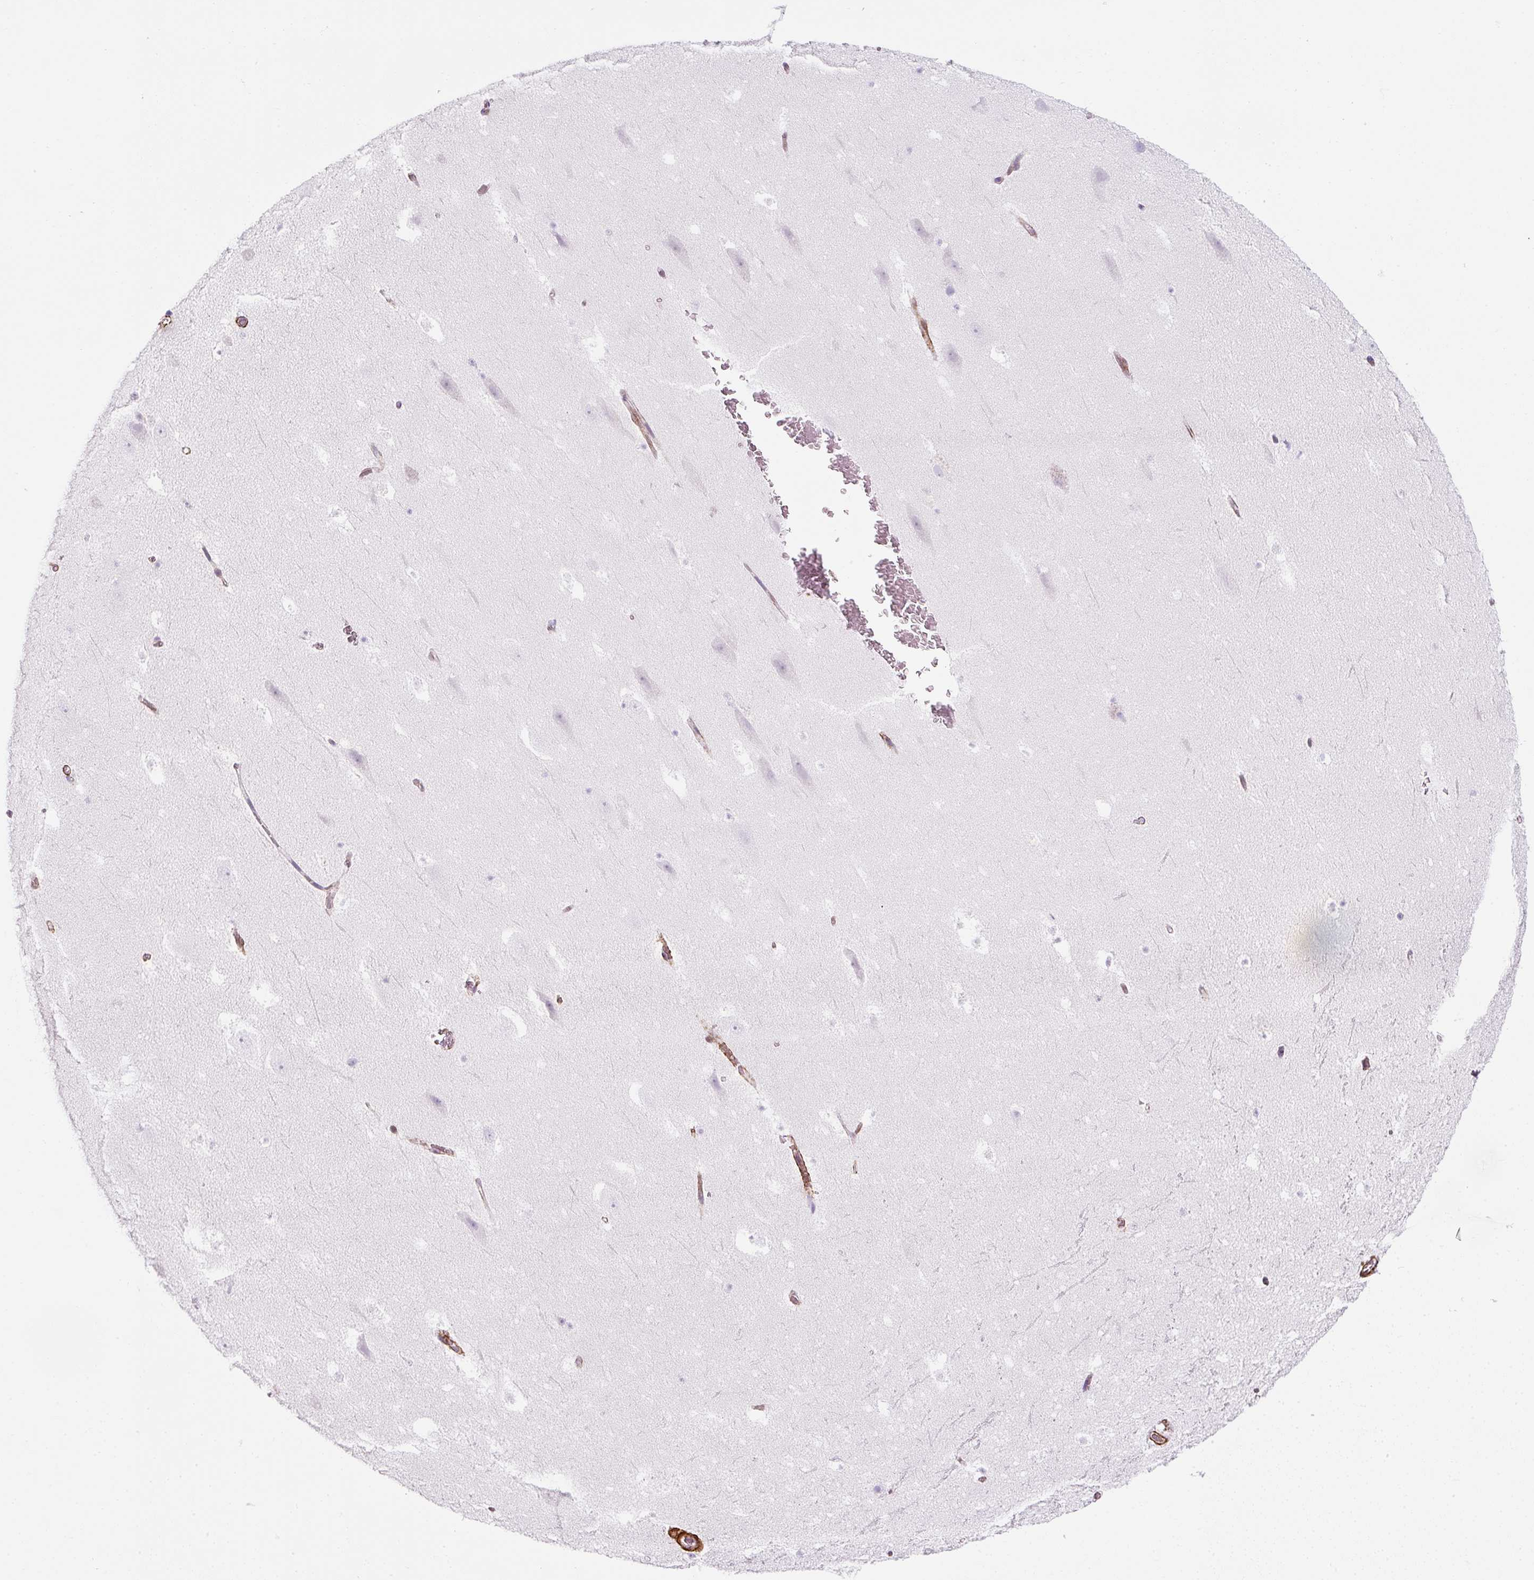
{"staining": {"intensity": "negative", "quantity": "none", "location": "none"}, "tissue": "hippocampus", "cell_type": "Glial cells", "image_type": "normal", "snomed": [{"axis": "morphology", "description": "Normal tissue, NOS"}, {"axis": "topography", "description": "Hippocampus"}], "caption": "Immunohistochemistry photomicrograph of benign hippocampus: hippocampus stained with DAB reveals no significant protein staining in glial cells. Nuclei are stained in blue.", "gene": "CAVIN3", "patient": {"sex": "female", "age": 42}}